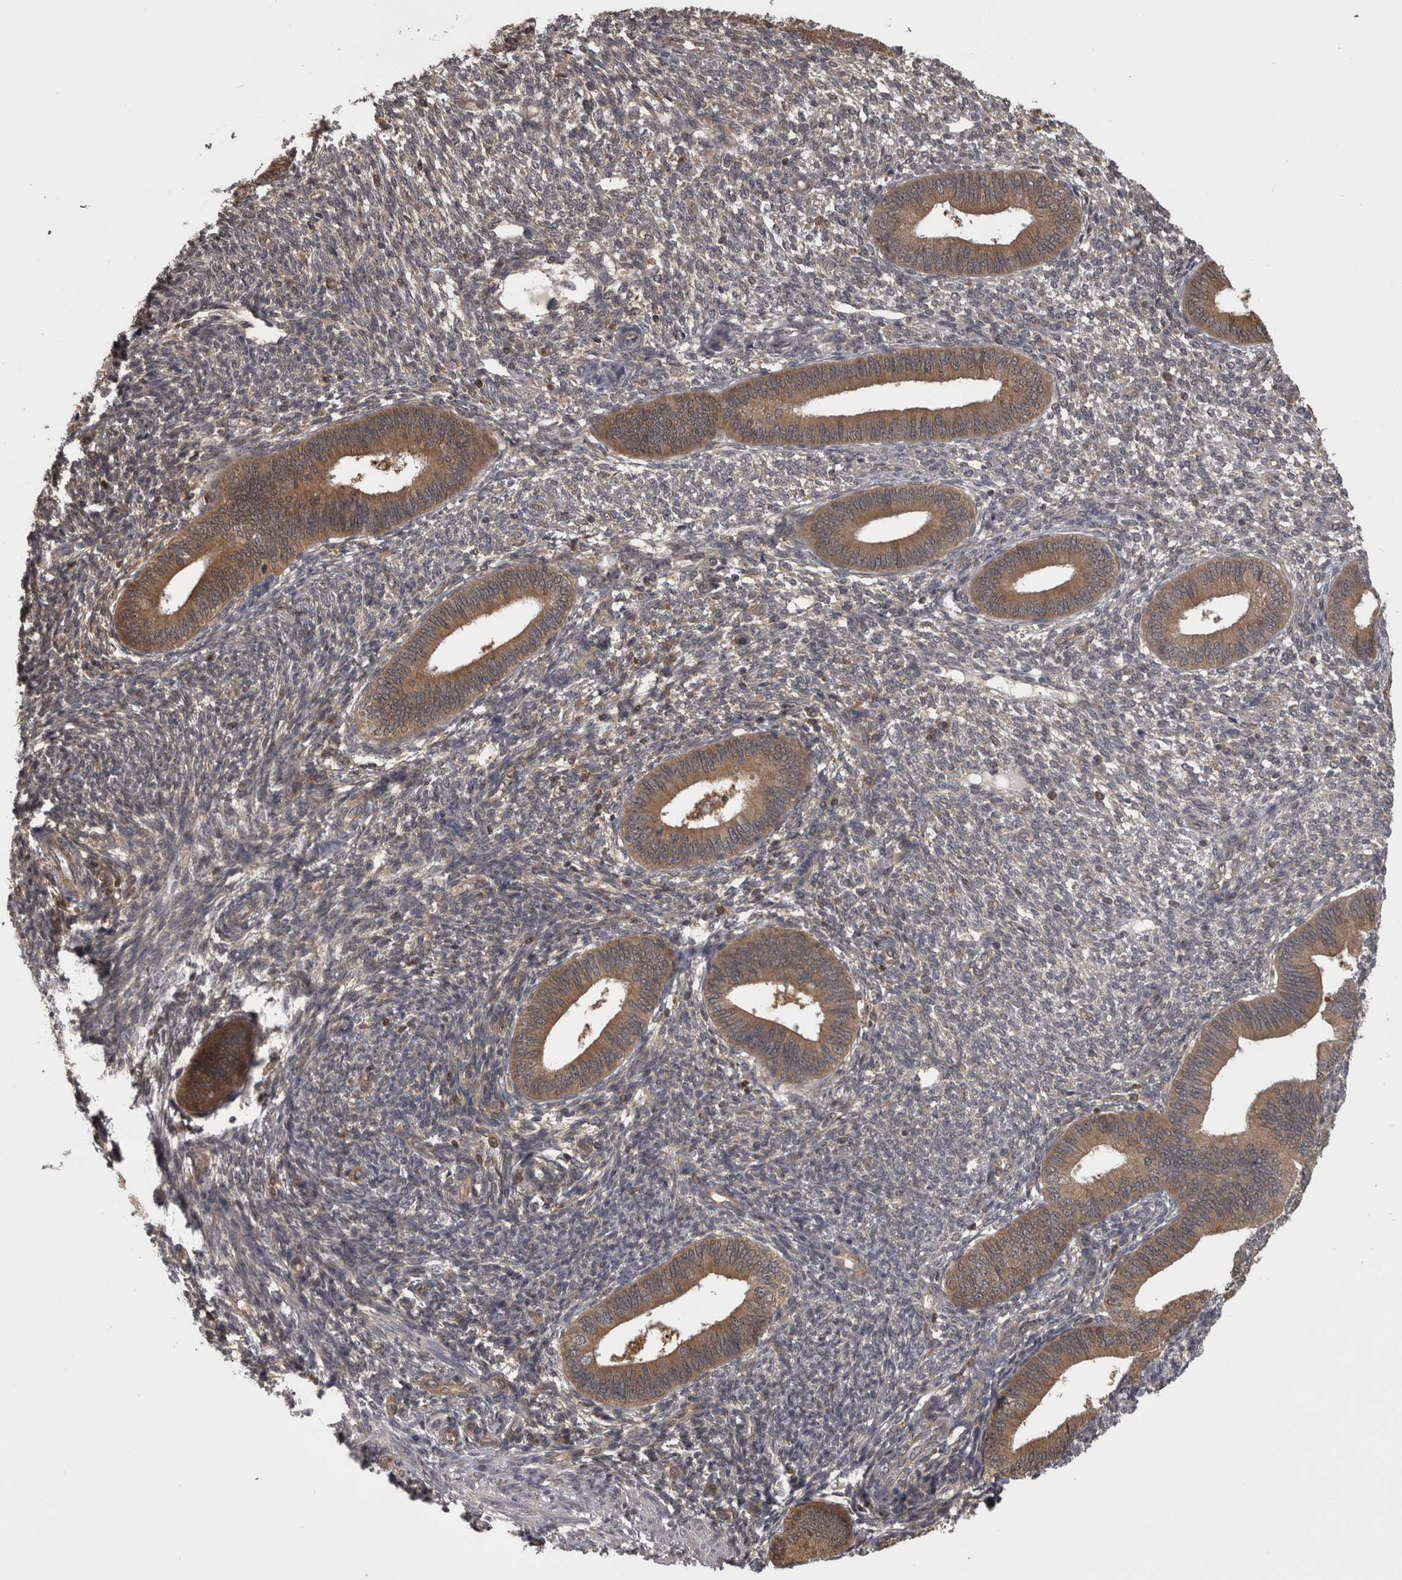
{"staining": {"intensity": "weak", "quantity": "<25%", "location": "cytoplasmic/membranous"}, "tissue": "endometrium", "cell_type": "Cells in endometrial stroma", "image_type": "normal", "snomed": [{"axis": "morphology", "description": "Normal tissue, NOS"}, {"axis": "topography", "description": "Endometrium"}], "caption": "DAB (3,3'-diaminobenzidine) immunohistochemical staining of unremarkable human endometrium displays no significant positivity in cells in endometrial stroma.", "gene": "APRT", "patient": {"sex": "female", "age": 46}}